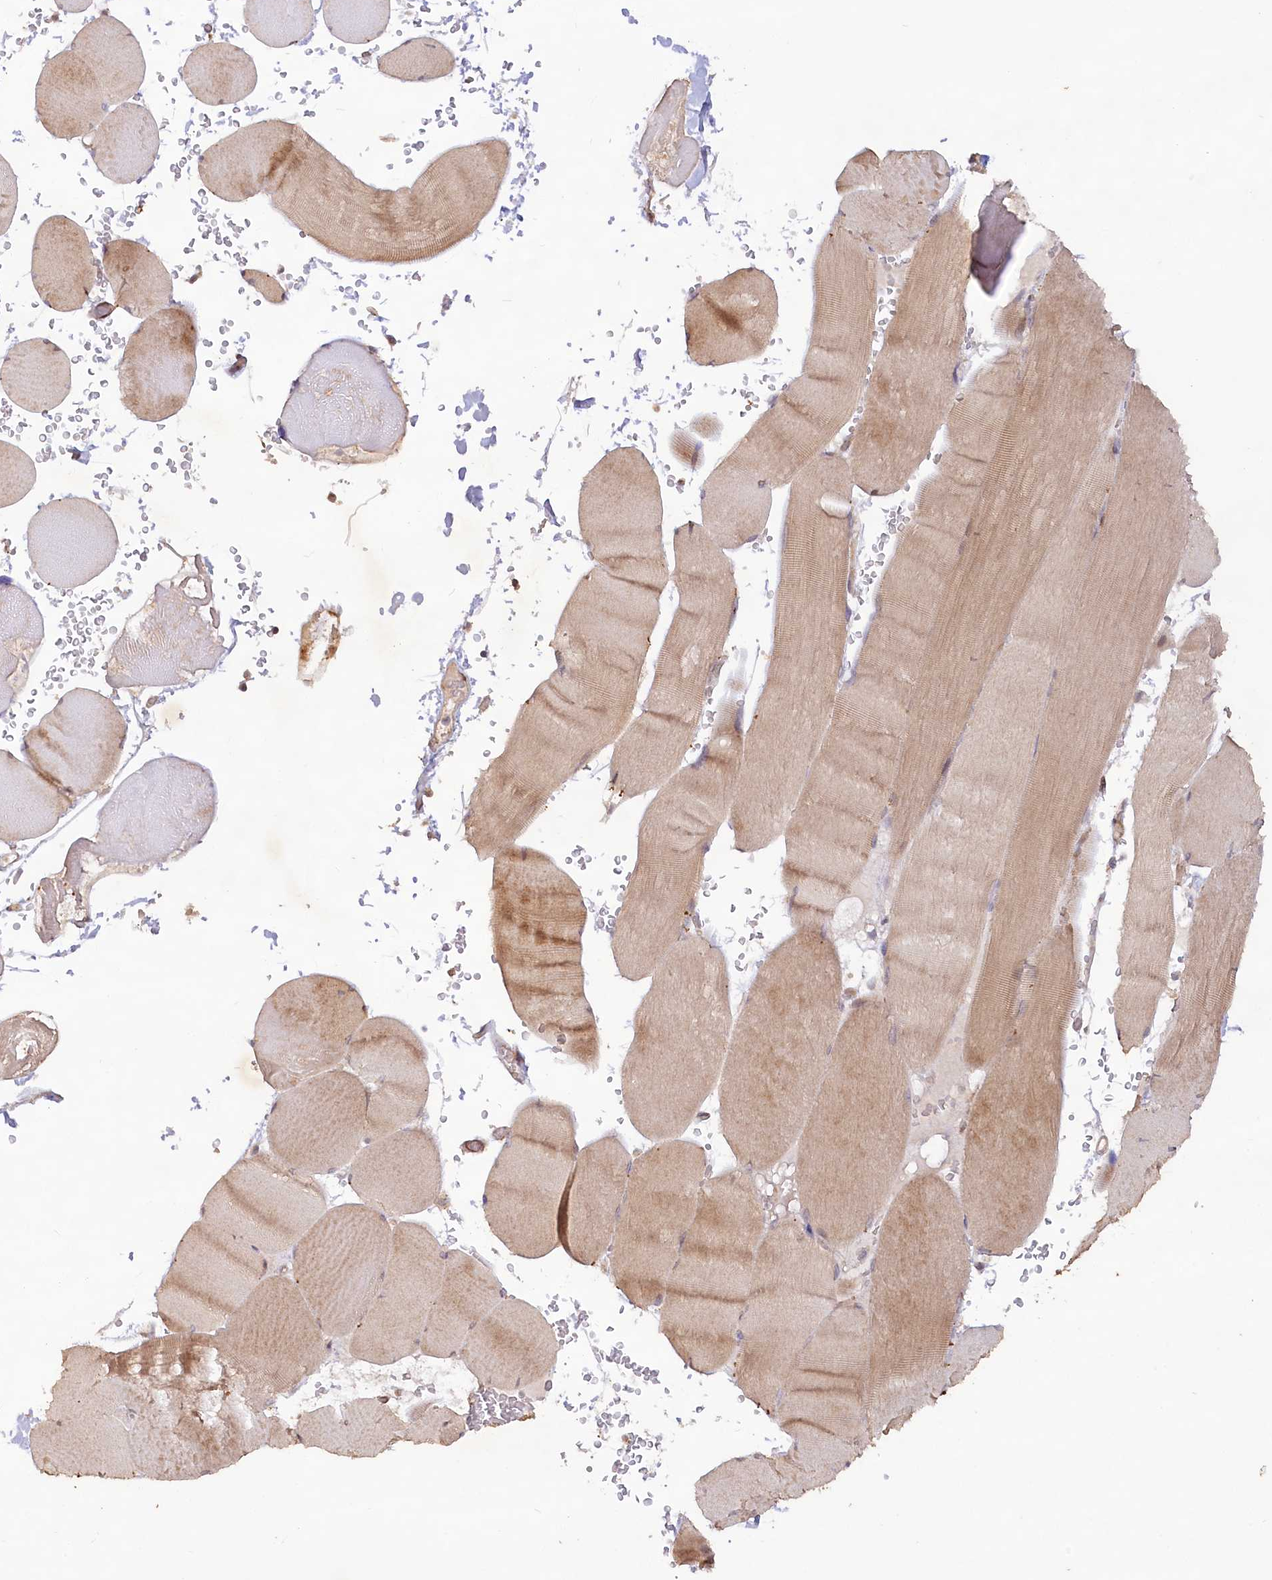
{"staining": {"intensity": "moderate", "quantity": "25%-75%", "location": "cytoplasmic/membranous"}, "tissue": "skeletal muscle", "cell_type": "Myocytes", "image_type": "normal", "snomed": [{"axis": "morphology", "description": "Normal tissue, NOS"}, {"axis": "topography", "description": "Skeletal muscle"}, {"axis": "topography", "description": "Head-Neck"}], "caption": "Immunohistochemical staining of benign skeletal muscle exhibits 25%-75% levels of moderate cytoplasmic/membranous protein expression in about 25%-75% of myocytes.", "gene": "IRAK1BP1", "patient": {"sex": "male", "age": 66}}